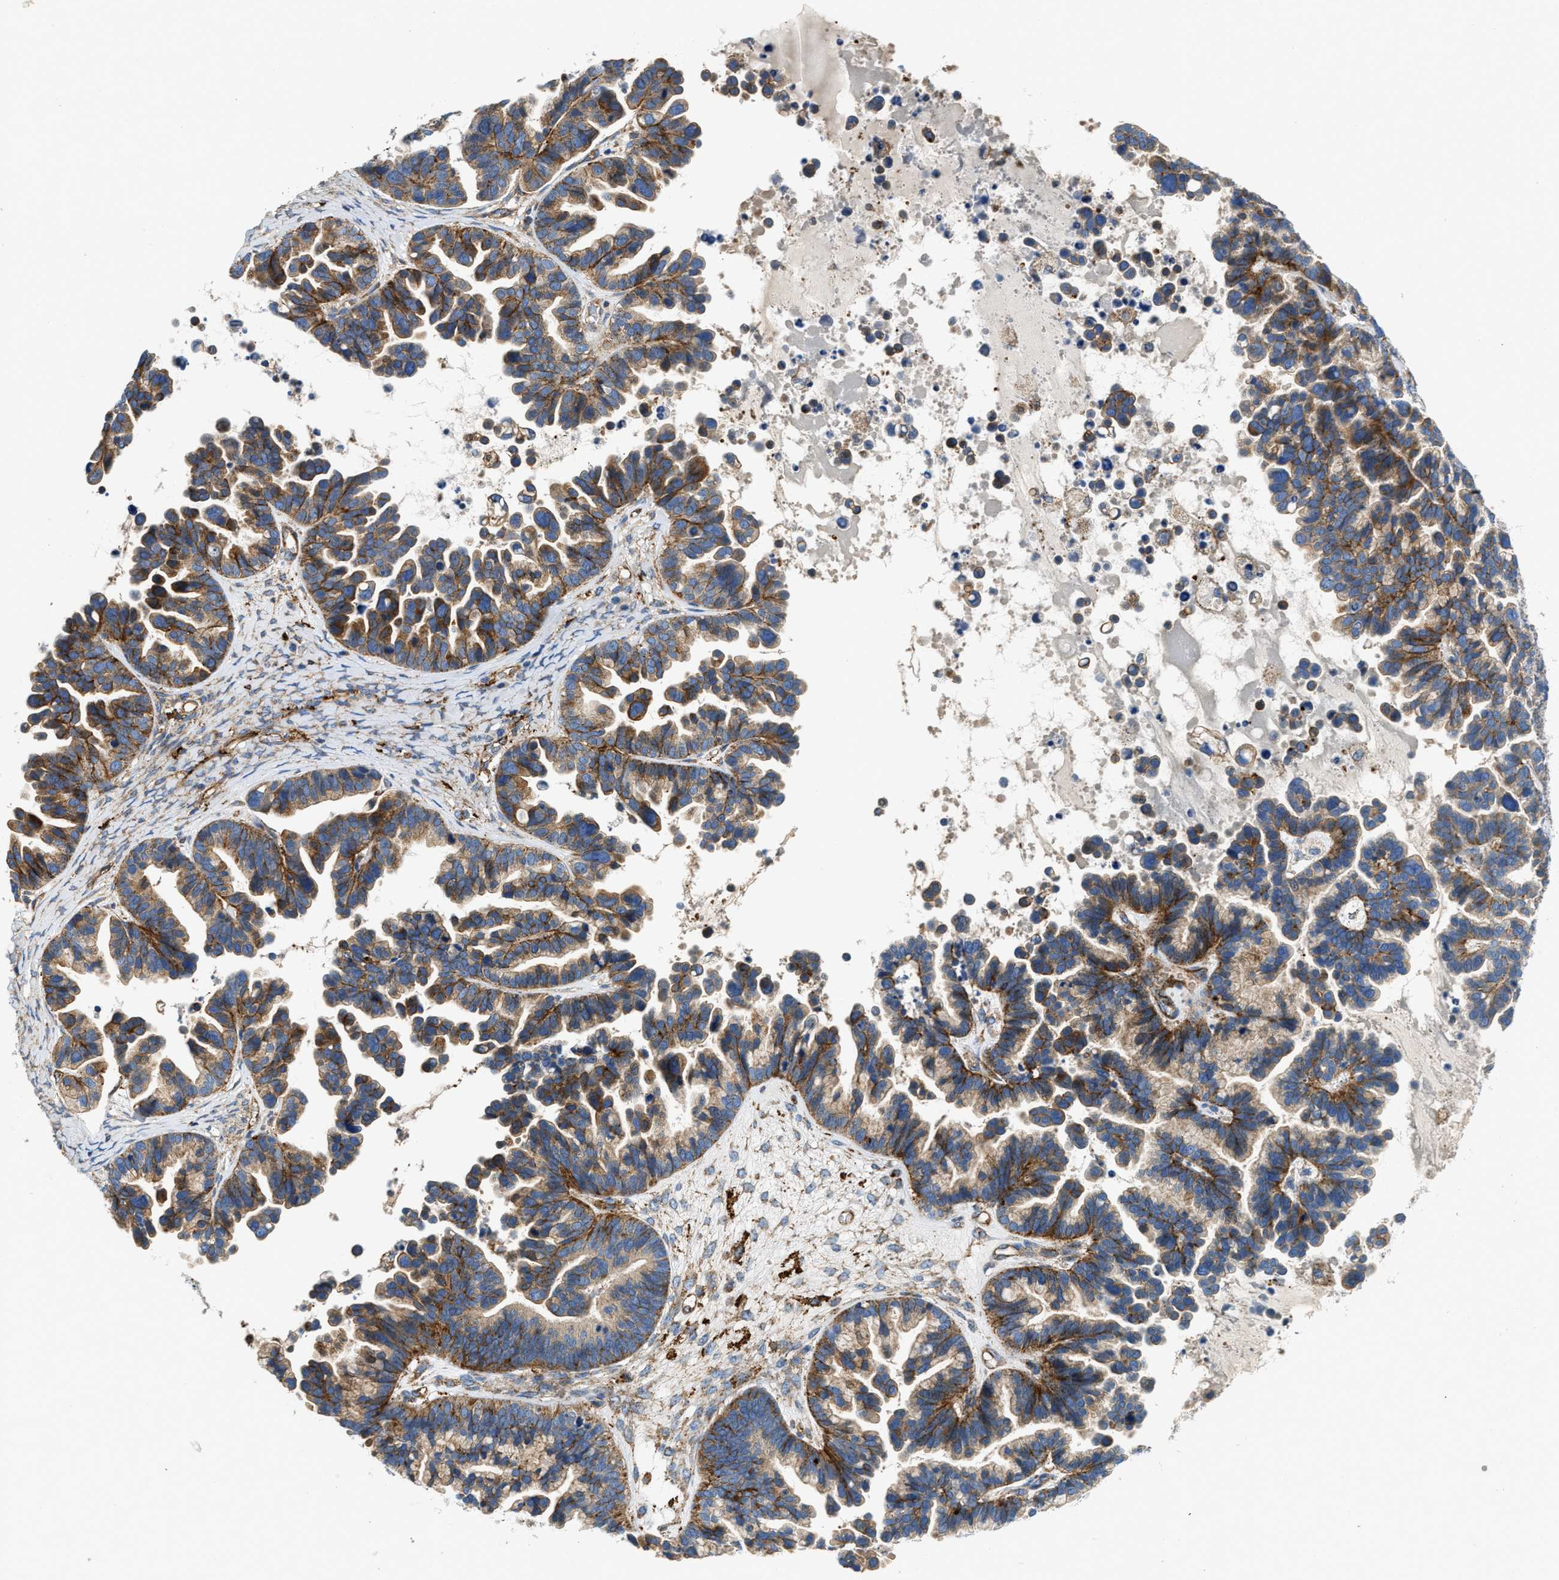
{"staining": {"intensity": "moderate", "quantity": ">75%", "location": "cytoplasmic/membranous"}, "tissue": "ovarian cancer", "cell_type": "Tumor cells", "image_type": "cancer", "snomed": [{"axis": "morphology", "description": "Cystadenocarcinoma, serous, NOS"}, {"axis": "topography", "description": "Ovary"}], "caption": "Protein expression analysis of serous cystadenocarcinoma (ovarian) reveals moderate cytoplasmic/membranous staining in approximately >75% of tumor cells.", "gene": "NSUN7", "patient": {"sex": "female", "age": 56}}